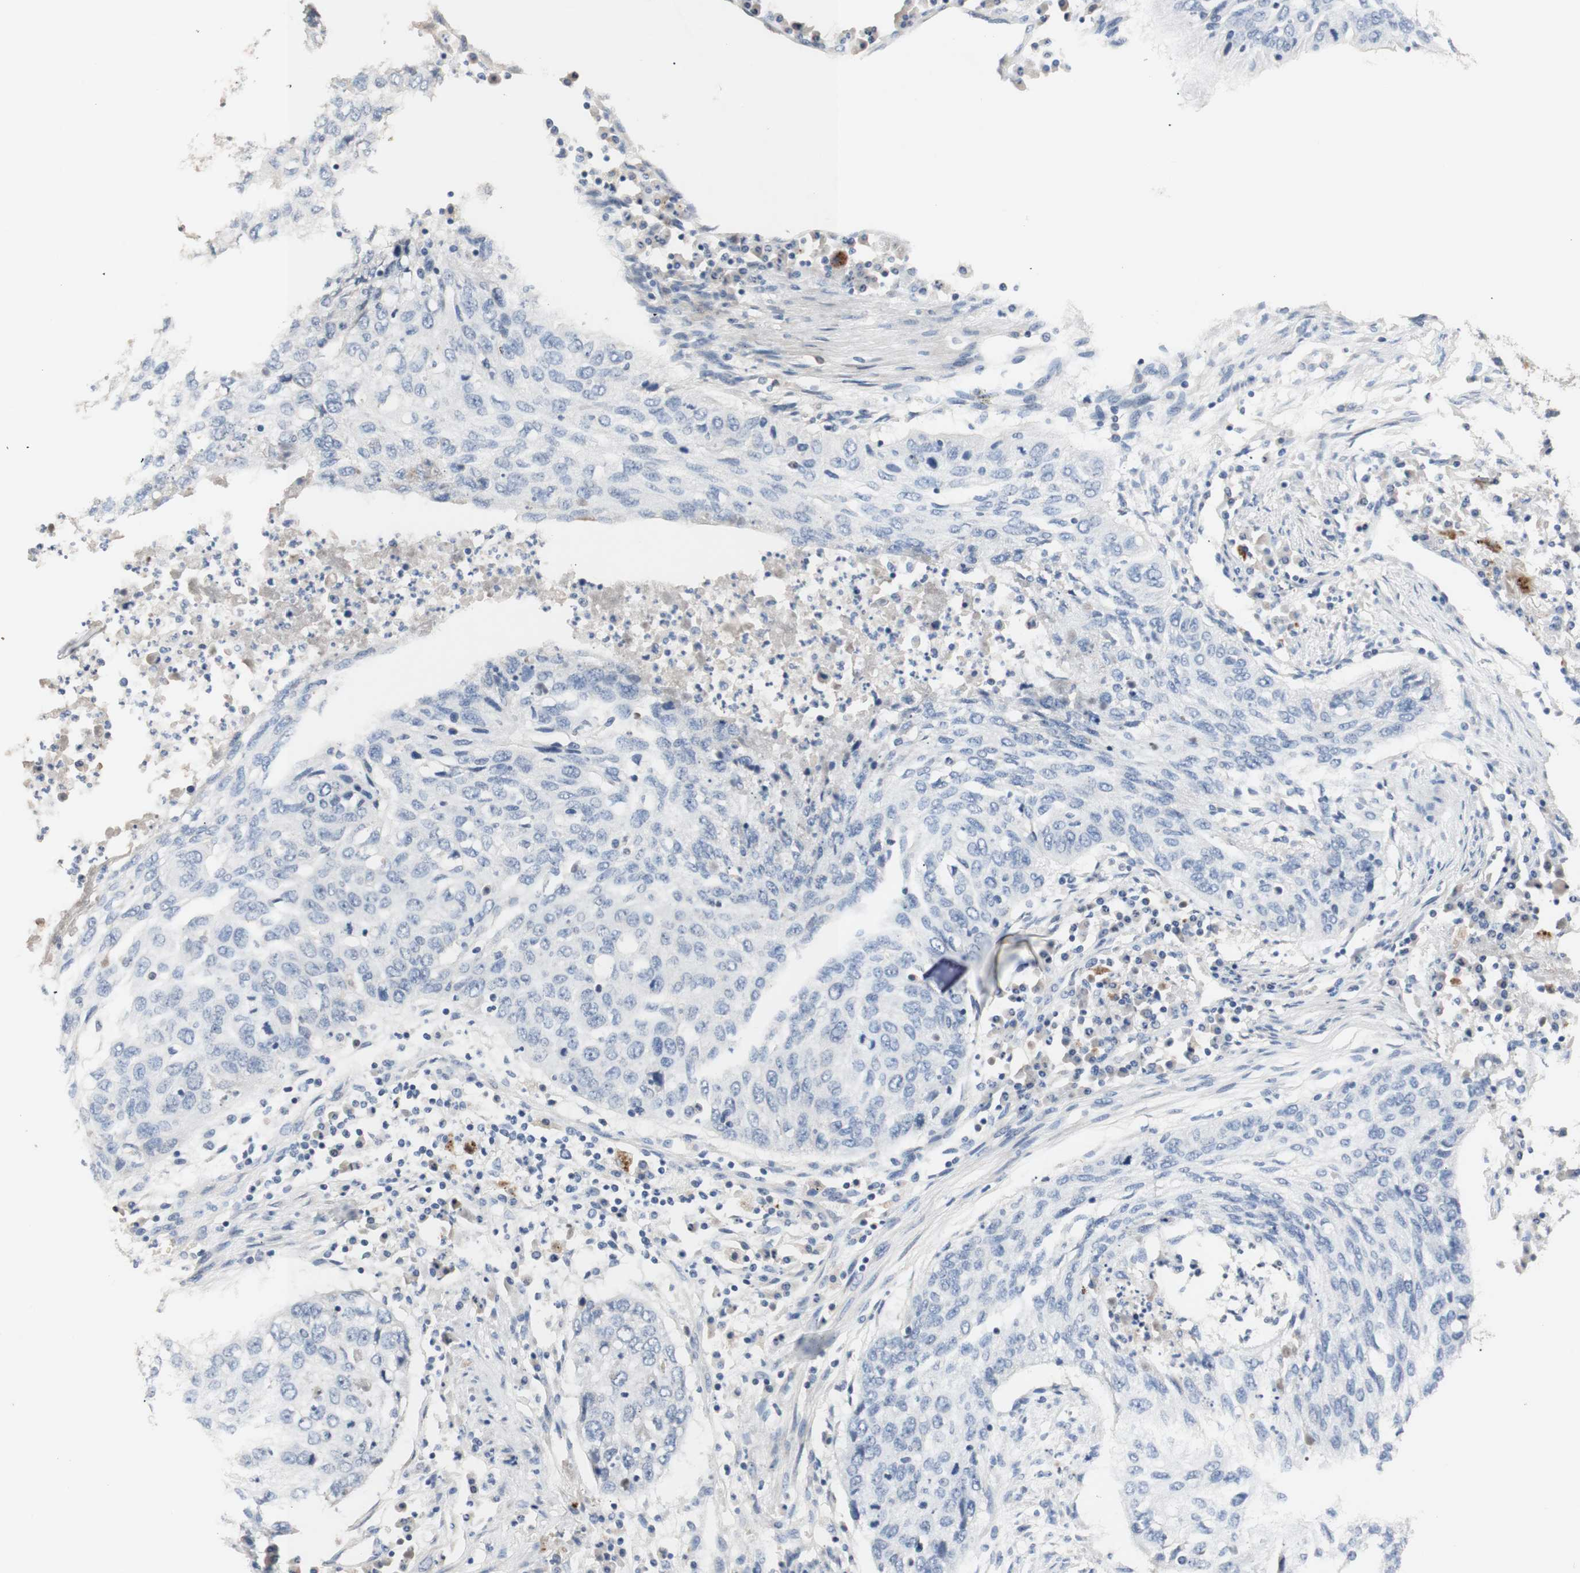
{"staining": {"intensity": "negative", "quantity": "none", "location": "none"}, "tissue": "lung cancer", "cell_type": "Tumor cells", "image_type": "cancer", "snomed": [{"axis": "morphology", "description": "Squamous cell carcinoma, NOS"}, {"axis": "topography", "description": "Lung"}], "caption": "Tumor cells are negative for brown protein staining in lung cancer (squamous cell carcinoma).", "gene": "CDON", "patient": {"sex": "female", "age": 63}}